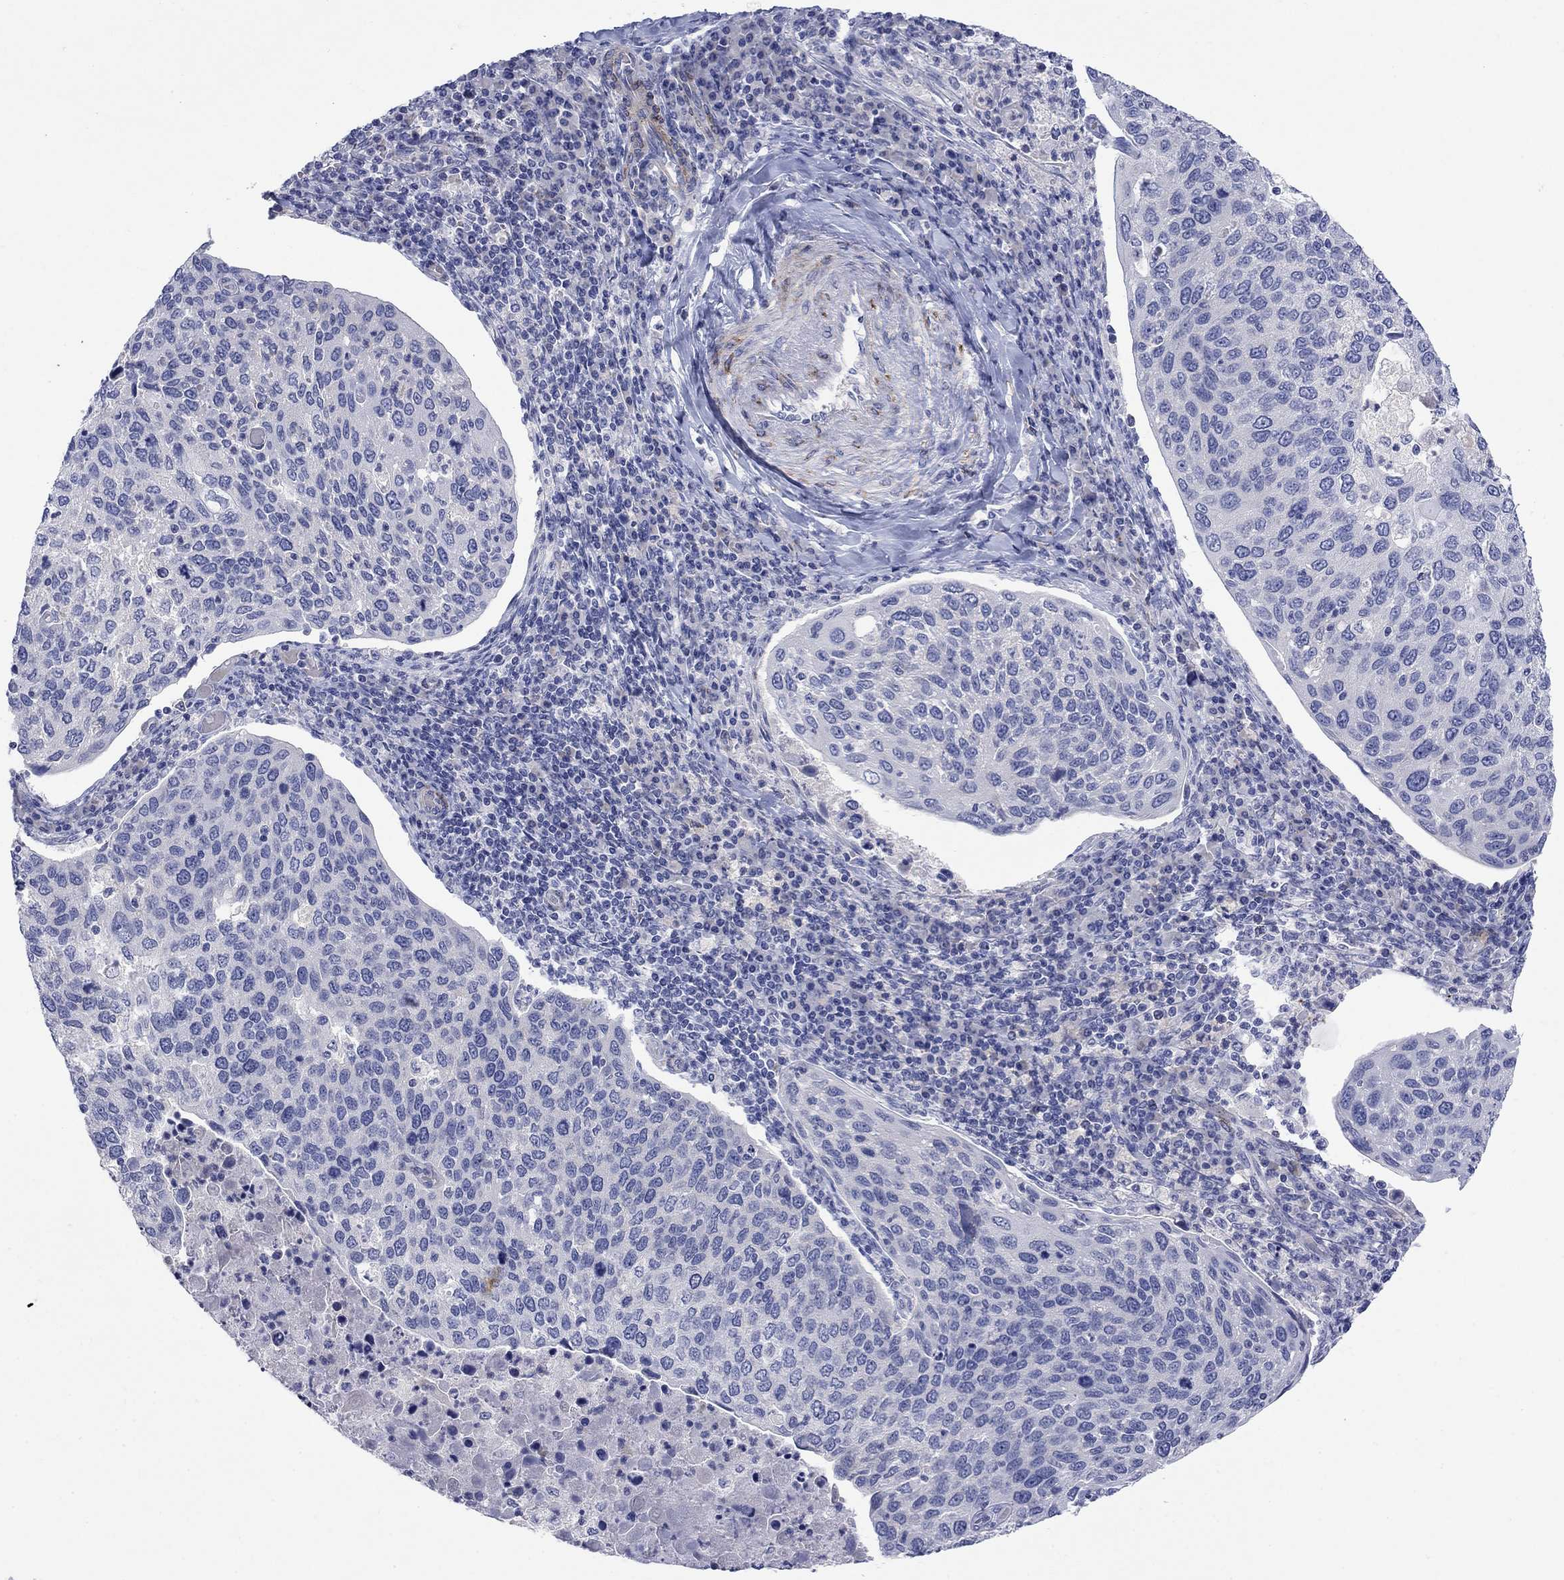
{"staining": {"intensity": "negative", "quantity": "none", "location": "none"}, "tissue": "cervical cancer", "cell_type": "Tumor cells", "image_type": "cancer", "snomed": [{"axis": "morphology", "description": "Squamous cell carcinoma, NOS"}, {"axis": "topography", "description": "Cervix"}], "caption": "Tumor cells show no significant protein positivity in cervical cancer (squamous cell carcinoma). (DAB (3,3'-diaminobenzidine) IHC, high magnification).", "gene": "PTPRZ1", "patient": {"sex": "female", "age": 54}}